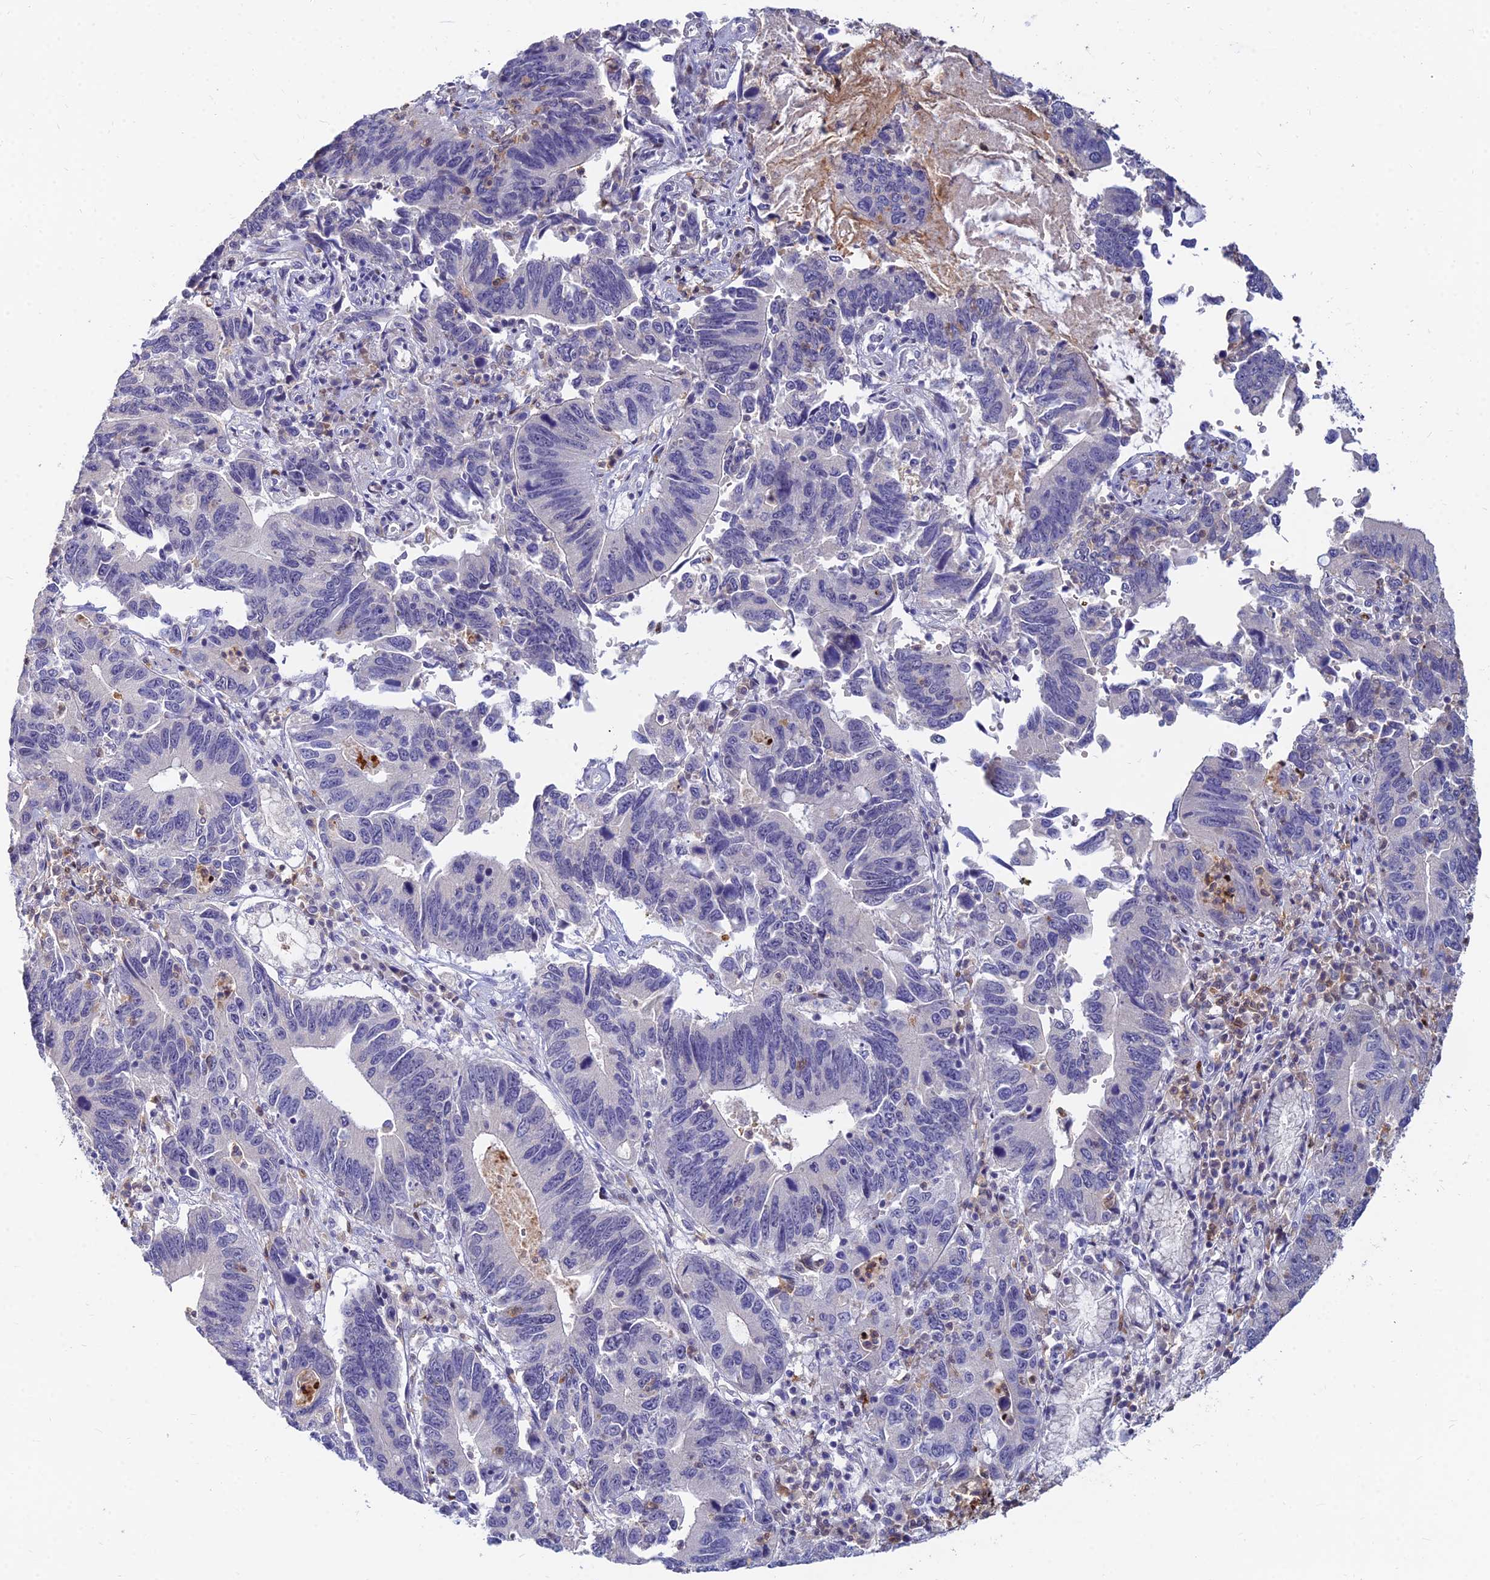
{"staining": {"intensity": "negative", "quantity": "none", "location": "none"}, "tissue": "stomach cancer", "cell_type": "Tumor cells", "image_type": "cancer", "snomed": [{"axis": "morphology", "description": "Adenocarcinoma, NOS"}, {"axis": "topography", "description": "Stomach"}], "caption": "IHC micrograph of adenocarcinoma (stomach) stained for a protein (brown), which demonstrates no positivity in tumor cells.", "gene": "GOLGA6D", "patient": {"sex": "male", "age": 59}}